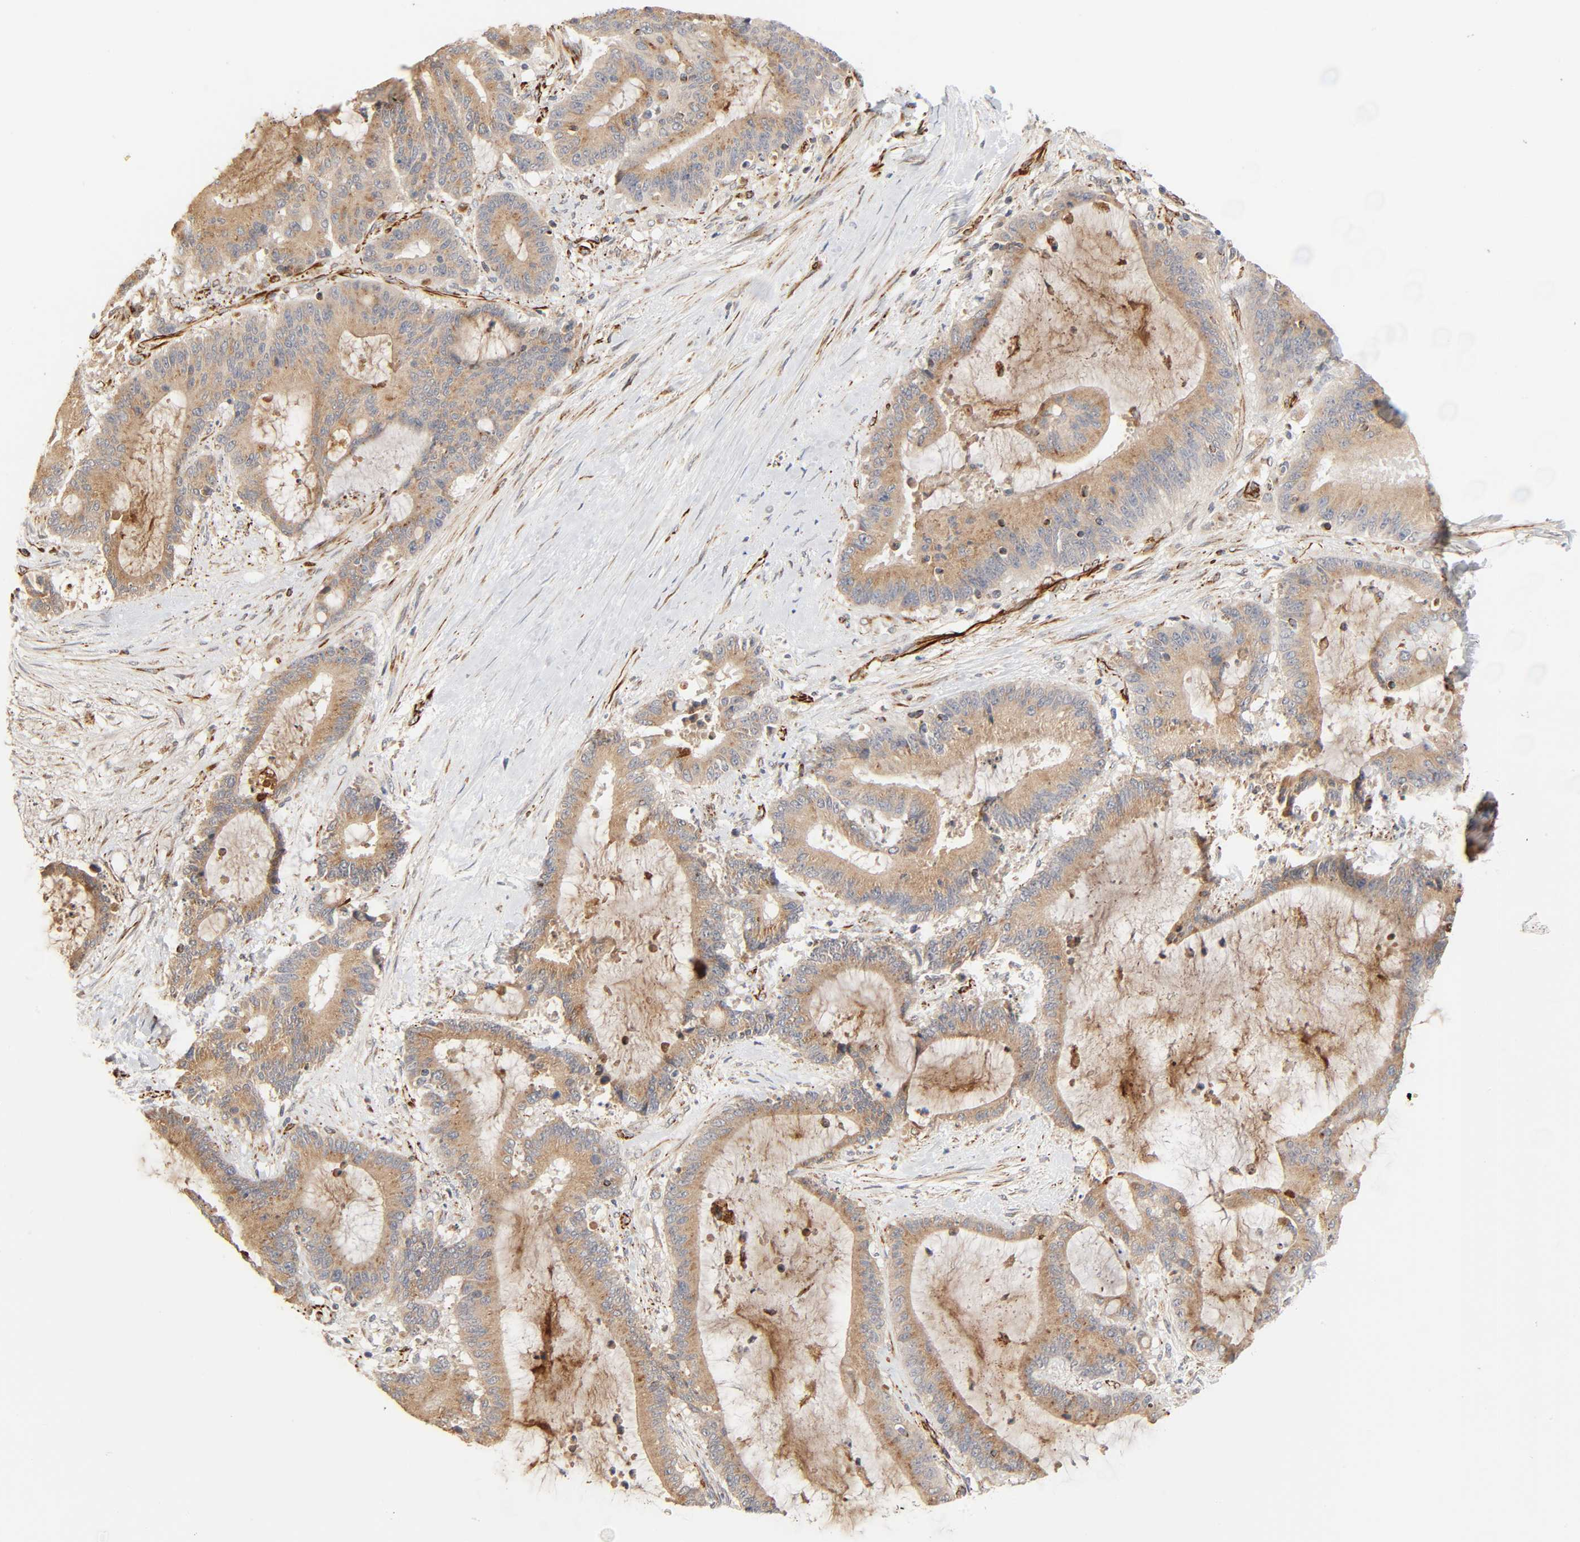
{"staining": {"intensity": "moderate", "quantity": ">75%", "location": "cytoplasmic/membranous"}, "tissue": "liver cancer", "cell_type": "Tumor cells", "image_type": "cancer", "snomed": [{"axis": "morphology", "description": "Cholangiocarcinoma"}, {"axis": "topography", "description": "Liver"}], "caption": "Liver cancer (cholangiocarcinoma) stained for a protein (brown) displays moderate cytoplasmic/membranous positive positivity in about >75% of tumor cells.", "gene": "REEP6", "patient": {"sex": "female", "age": 73}}